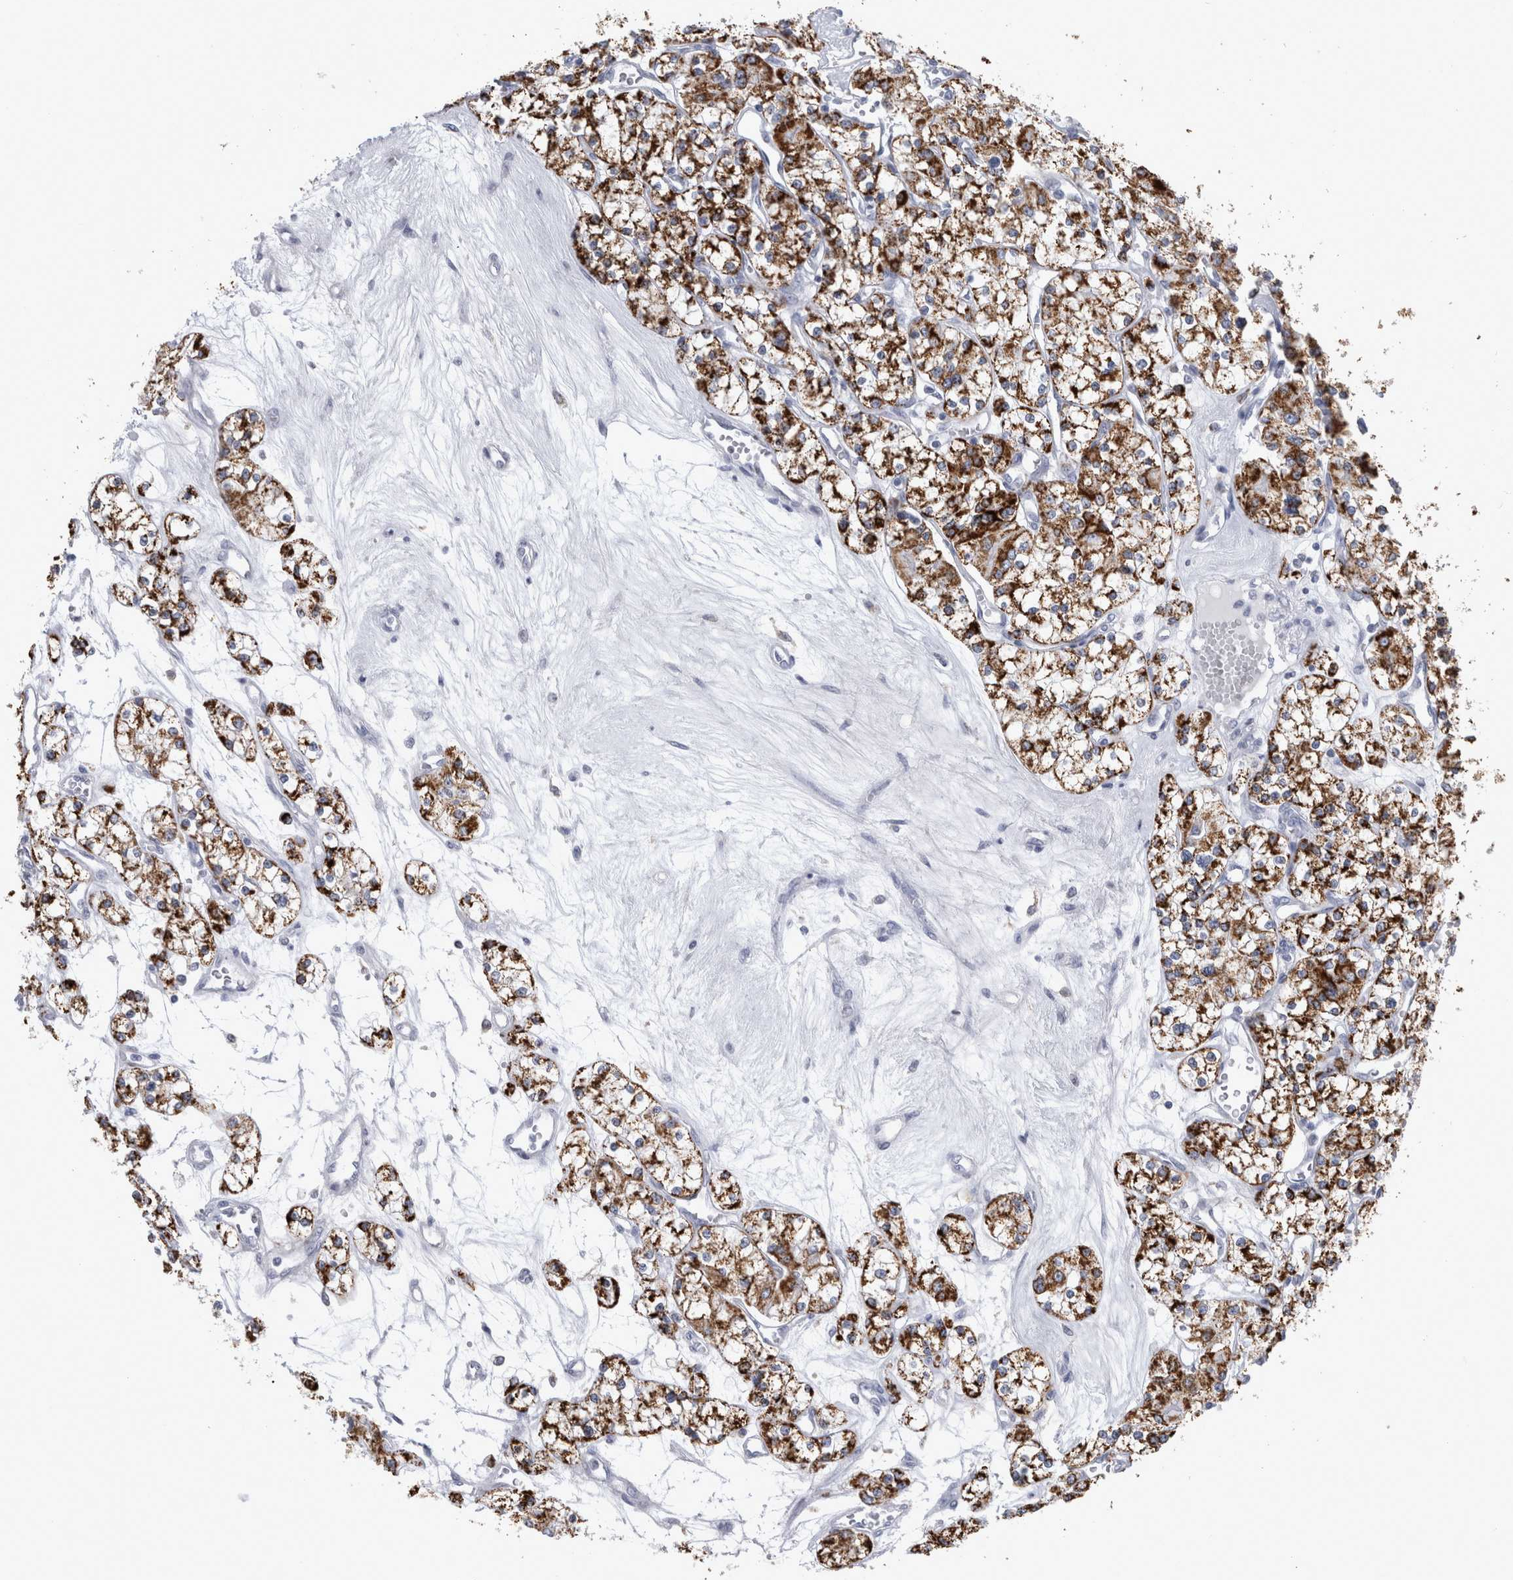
{"staining": {"intensity": "strong", "quantity": ">75%", "location": "cytoplasmic/membranous"}, "tissue": "renal cancer", "cell_type": "Tumor cells", "image_type": "cancer", "snomed": [{"axis": "morphology", "description": "Adenocarcinoma, NOS"}, {"axis": "topography", "description": "Kidney"}], "caption": "A brown stain shows strong cytoplasmic/membranous positivity of a protein in human renal cancer tumor cells. Ihc stains the protein in brown and the nuclei are stained blue.", "gene": "GATM", "patient": {"sex": "female", "age": 59}}